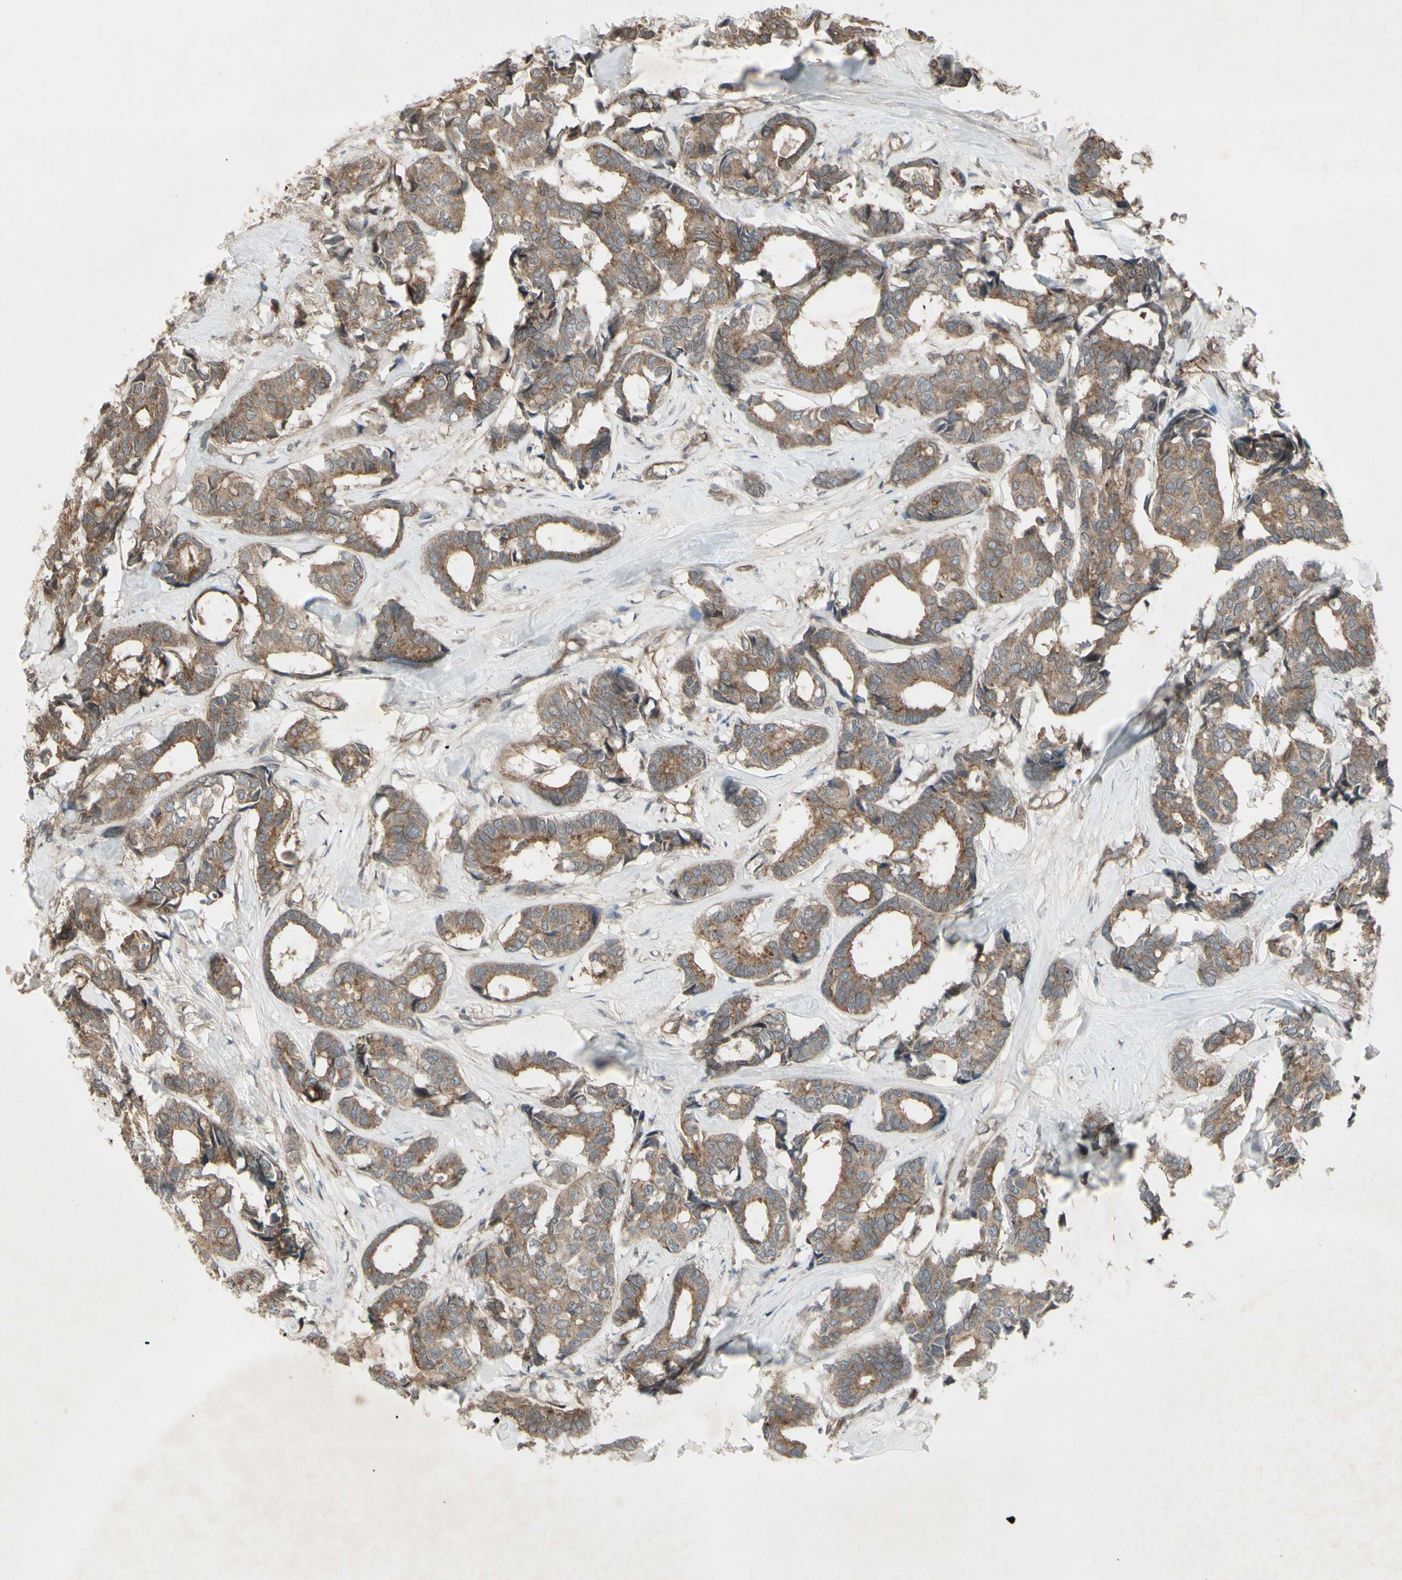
{"staining": {"intensity": "moderate", "quantity": ">75%", "location": "cytoplasmic/membranous"}, "tissue": "breast cancer", "cell_type": "Tumor cells", "image_type": "cancer", "snomed": [{"axis": "morphology", "description": "Duct carcinoma"}, {"axis": "topography", "description": "Breast"}], "caption": "Breast intraductal carcinoma stained with a protein marker displays moderate staining in tumor cells.", "gene": "JAG1", "patient": {"sex": "female", "age": 87}}